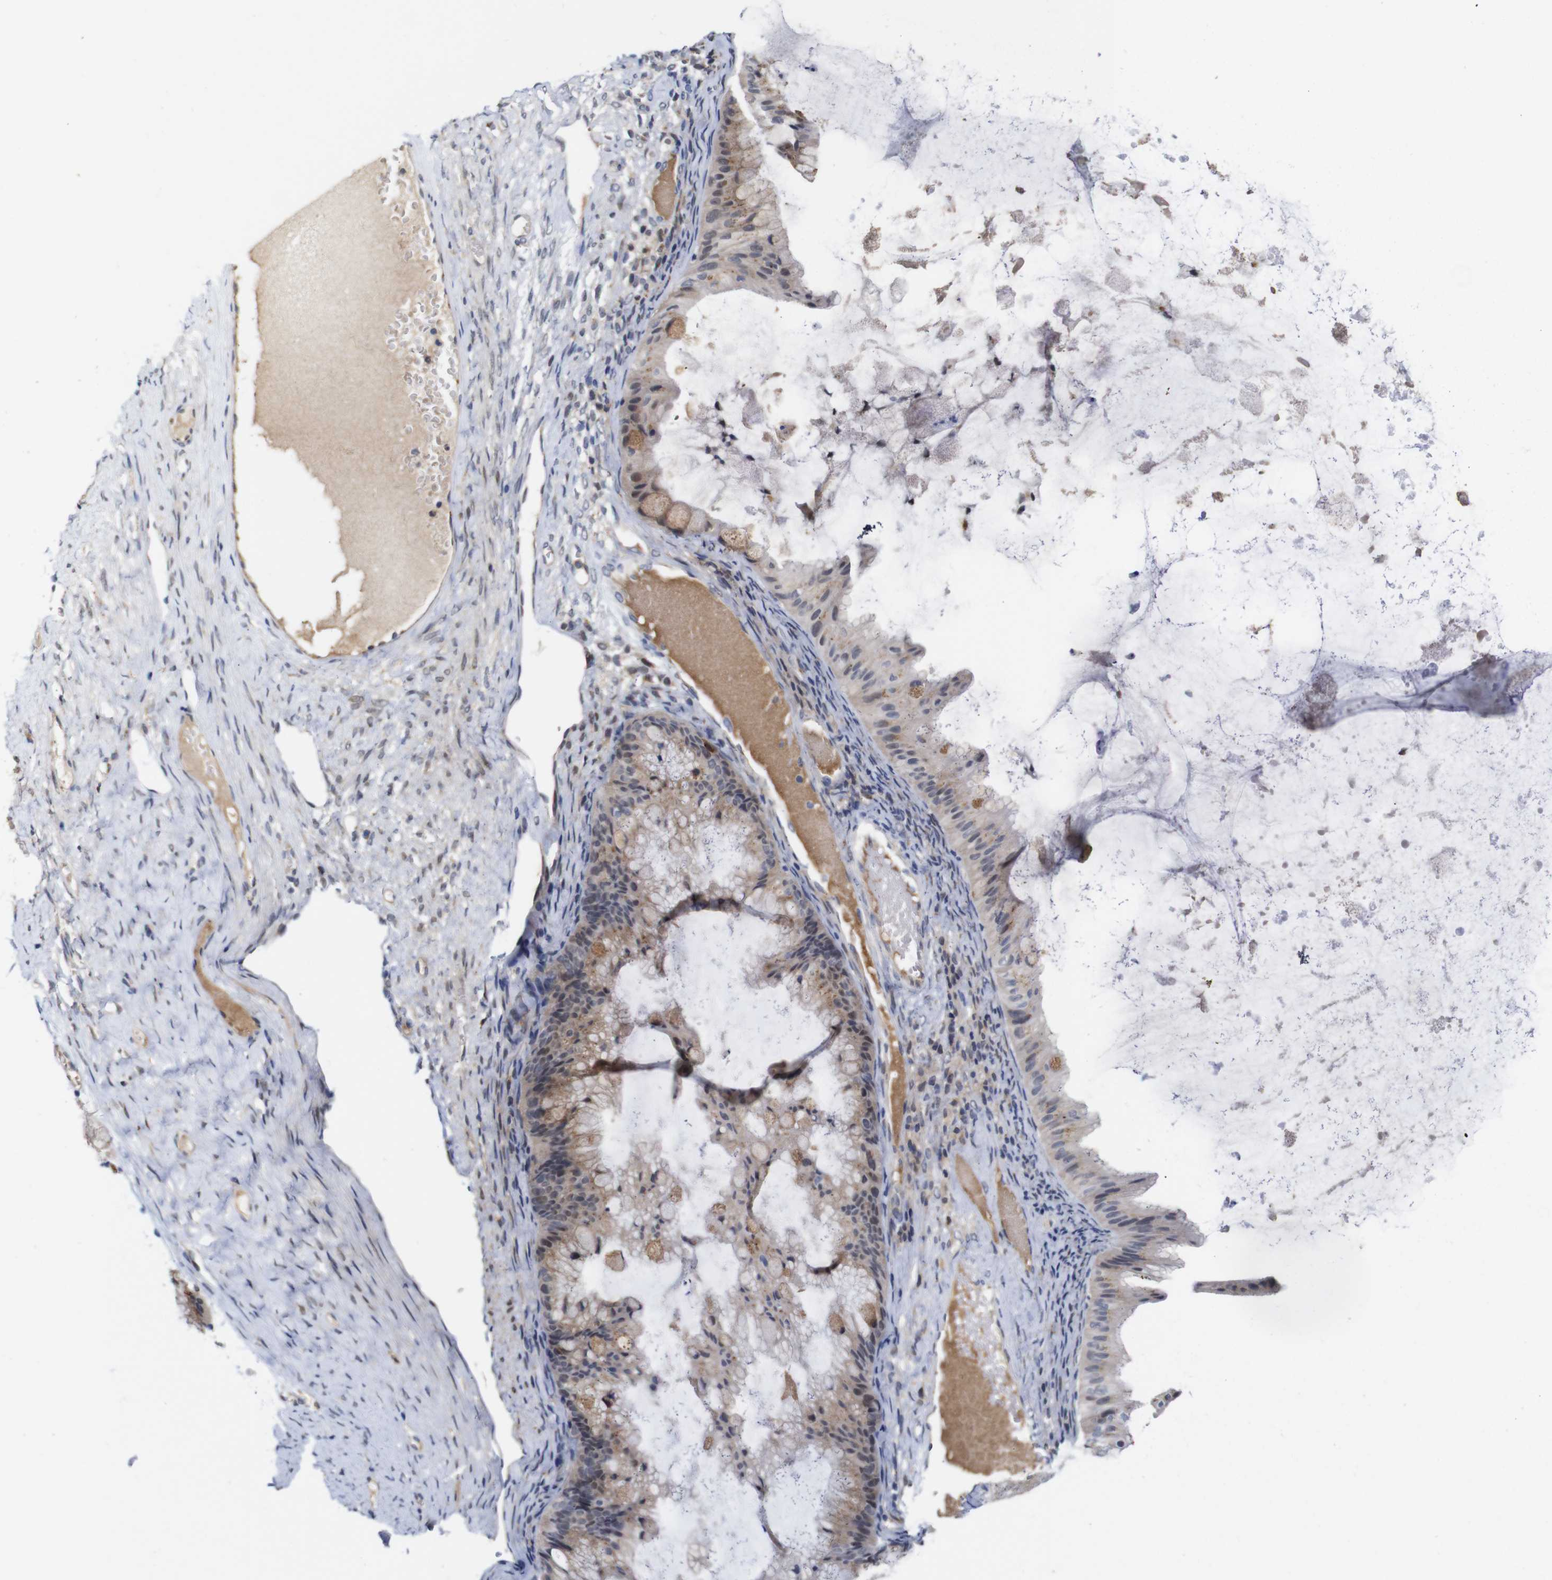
{"staining": {"intensity": "weak", "quantity": "25%-75%", "location": "cytoplasmic/membranous"}, "tissue": "ovarian cancer", "cell_type": "Tumor cells", "image_type": "cancer", "snomed": [{"axis": "morphology", "description": "Cystadenocarcinoma, mucinous, NOS"}, {"axis": "topography", "description": "Ovary"}], "caption": "DAB (3,3'-diaminobenzidine) immunohistochemical staining of human ovarian cancer demonstrates weak cytoplasmic/membranous protein staining in about 25%-75% of tumor cells. Using DAB (3,3'-diaminobenzidine) (brown) and hematoxylin (blue) stains, captured at high magnification using brightfield microscopy.", "gene": "FURIN", "patient": {"sex": "female", "age": 61}}